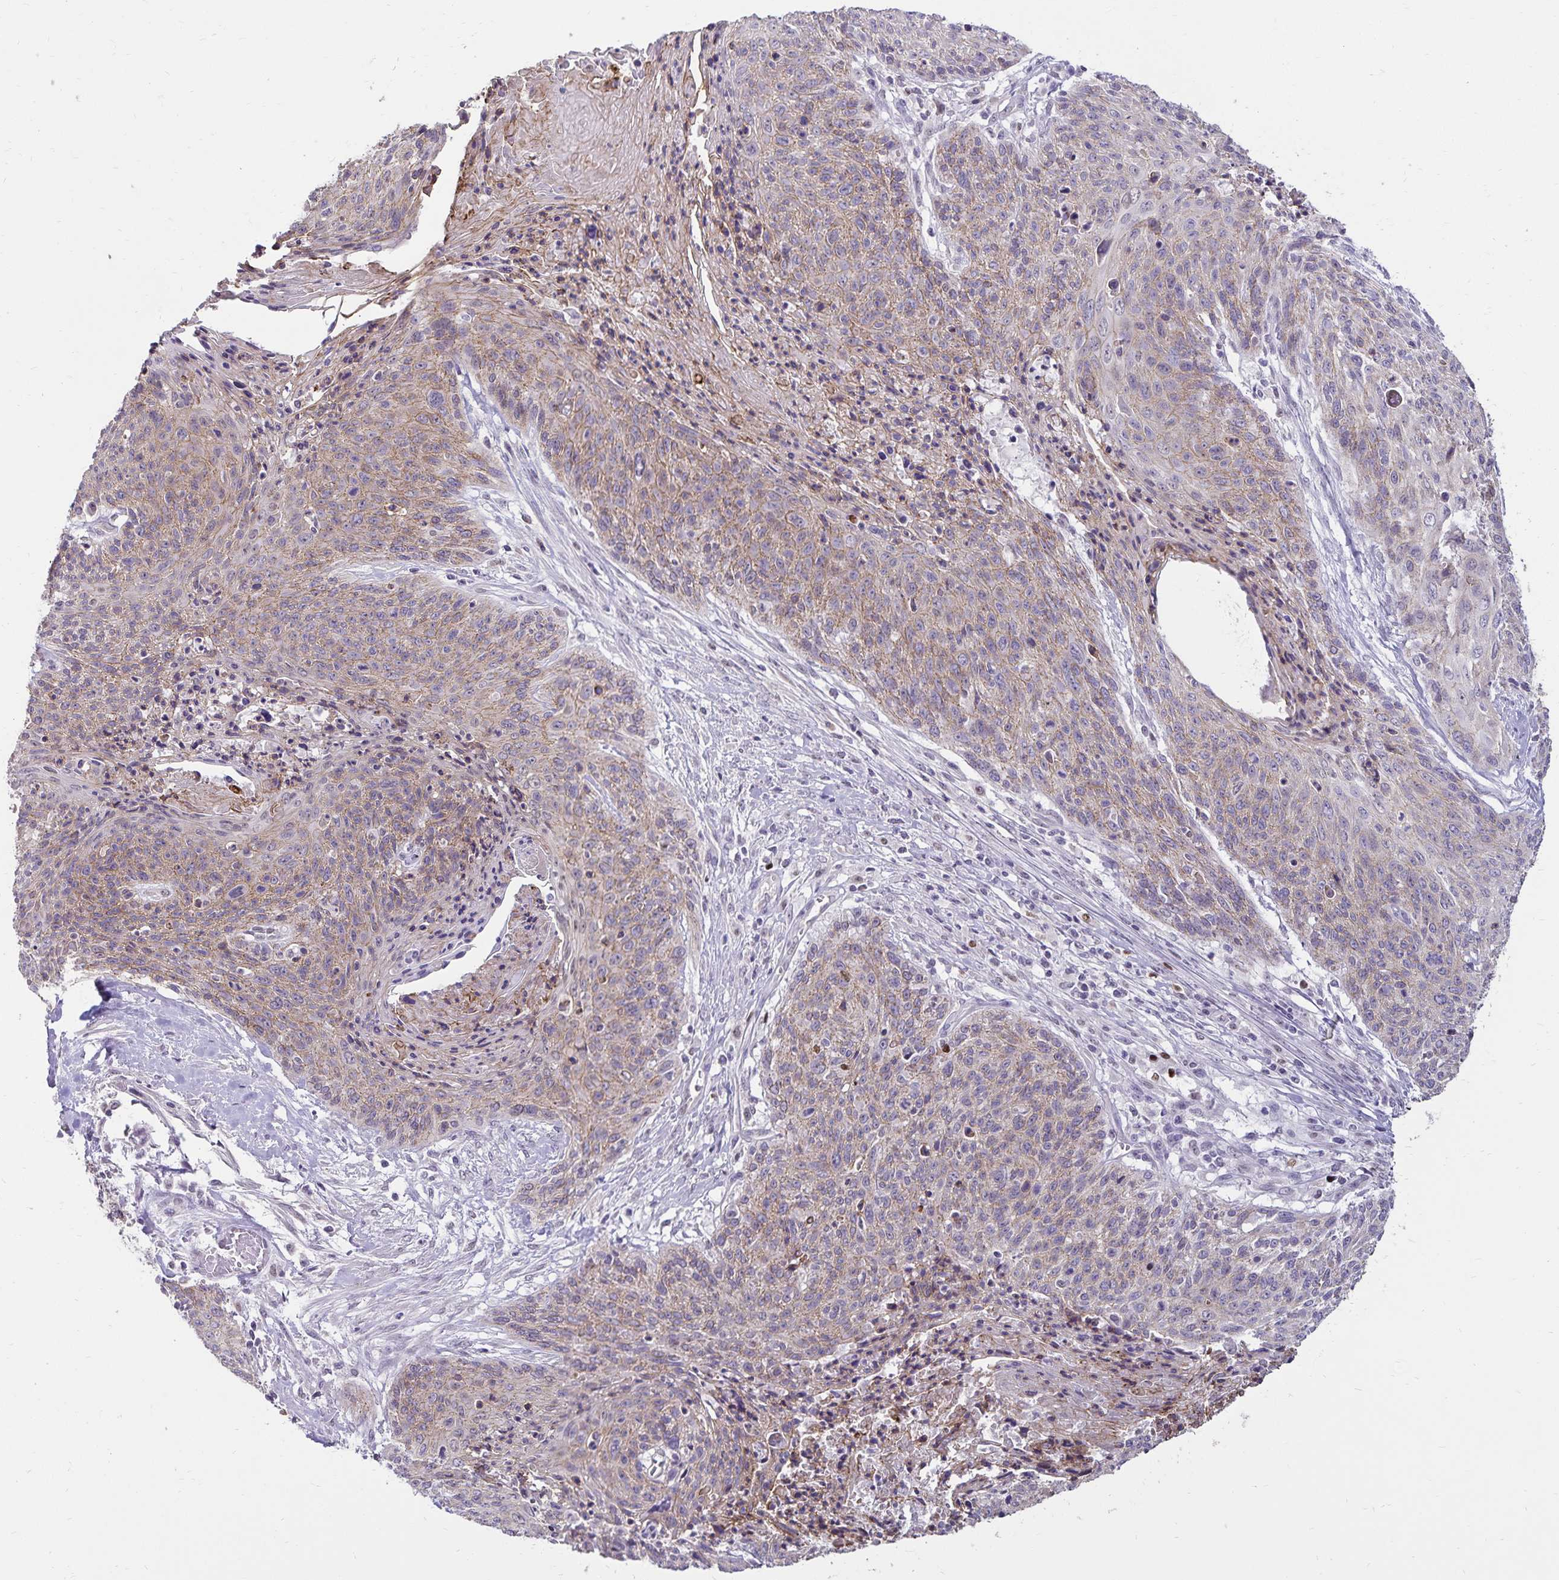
{"staining": {"intensity": "weak", "quantity": ">75%", "location": "cytoplasmic/membranous"}, "tissue": "cervical cancer", "cell_type": "Tumor cells", "image_type": "cancer", "snomed": [{"axis": "morphology", "description": "Squamous cell carcinoma, NOS"}, {"axis": "topography", "description": "Cervix"}], "caption": "Cervical squamous cell carcinoma stained with a brown dye exhibits weak cytoplasmic/membranous positive staining in approximately >75% of tumor cells.", "gene": "POLB", "patient": {"sex": "female", "age": 45}}